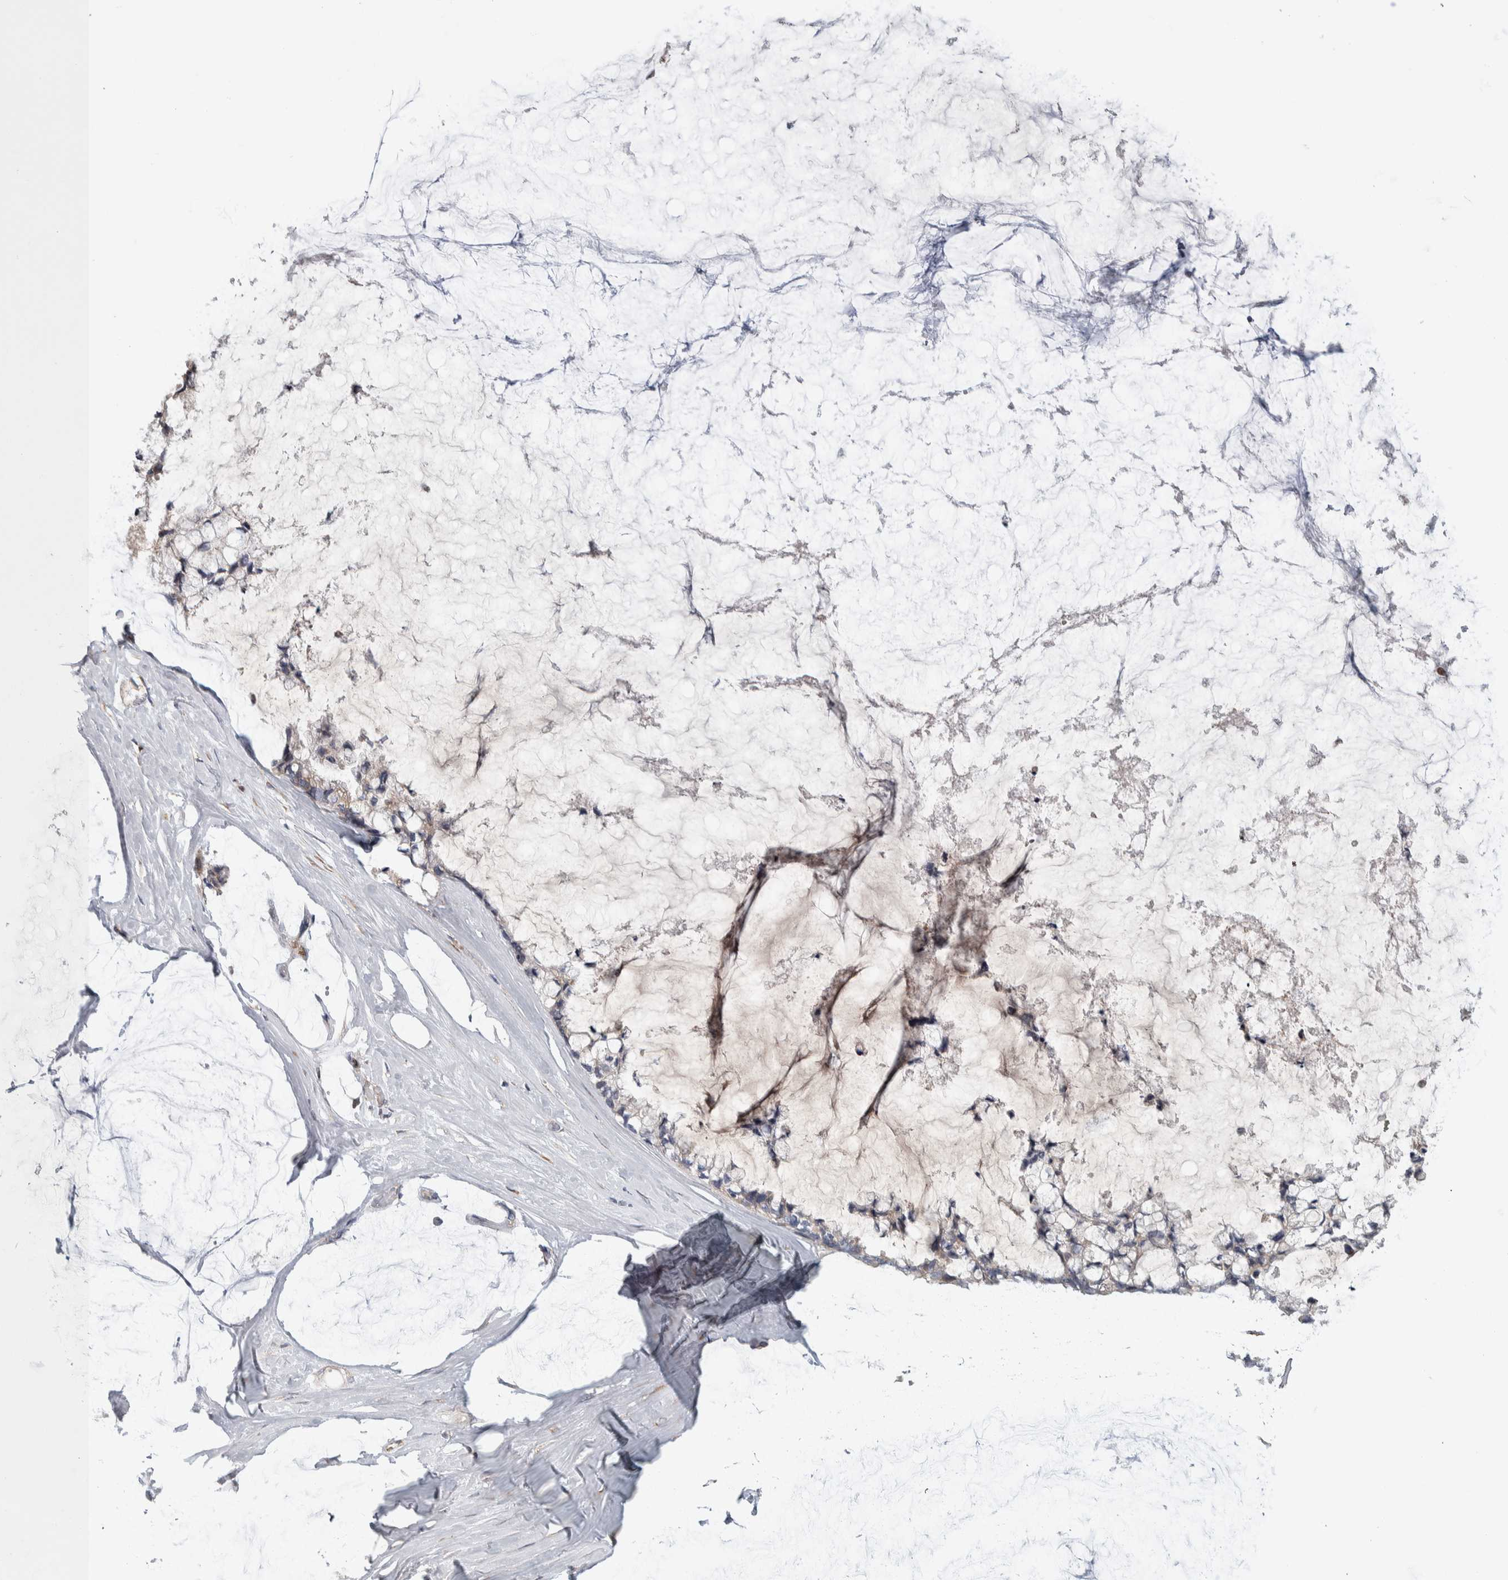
{"staining": {"intensity": "weak", "quantity": "25%-75%", "location": "cytoplasmic/membranous"}, "tissue": "ovarian cancer", "cell_type": "Tumor cells", "image_type": "cancer", "snomed": [{"axis": "morphology", "description": "Cystadenocarcinoma, mucinous, NOS"}, {"axis": "topography", "description": "Ovary"}], "caption": "Weak cytoplasmic/membranous staining is identified in about 25%-75% of tumor cells in ovarian mucinous cystadenocarcinoma.", "gene": "IBTK", "patient": {"sex": "female", "age": 39}}